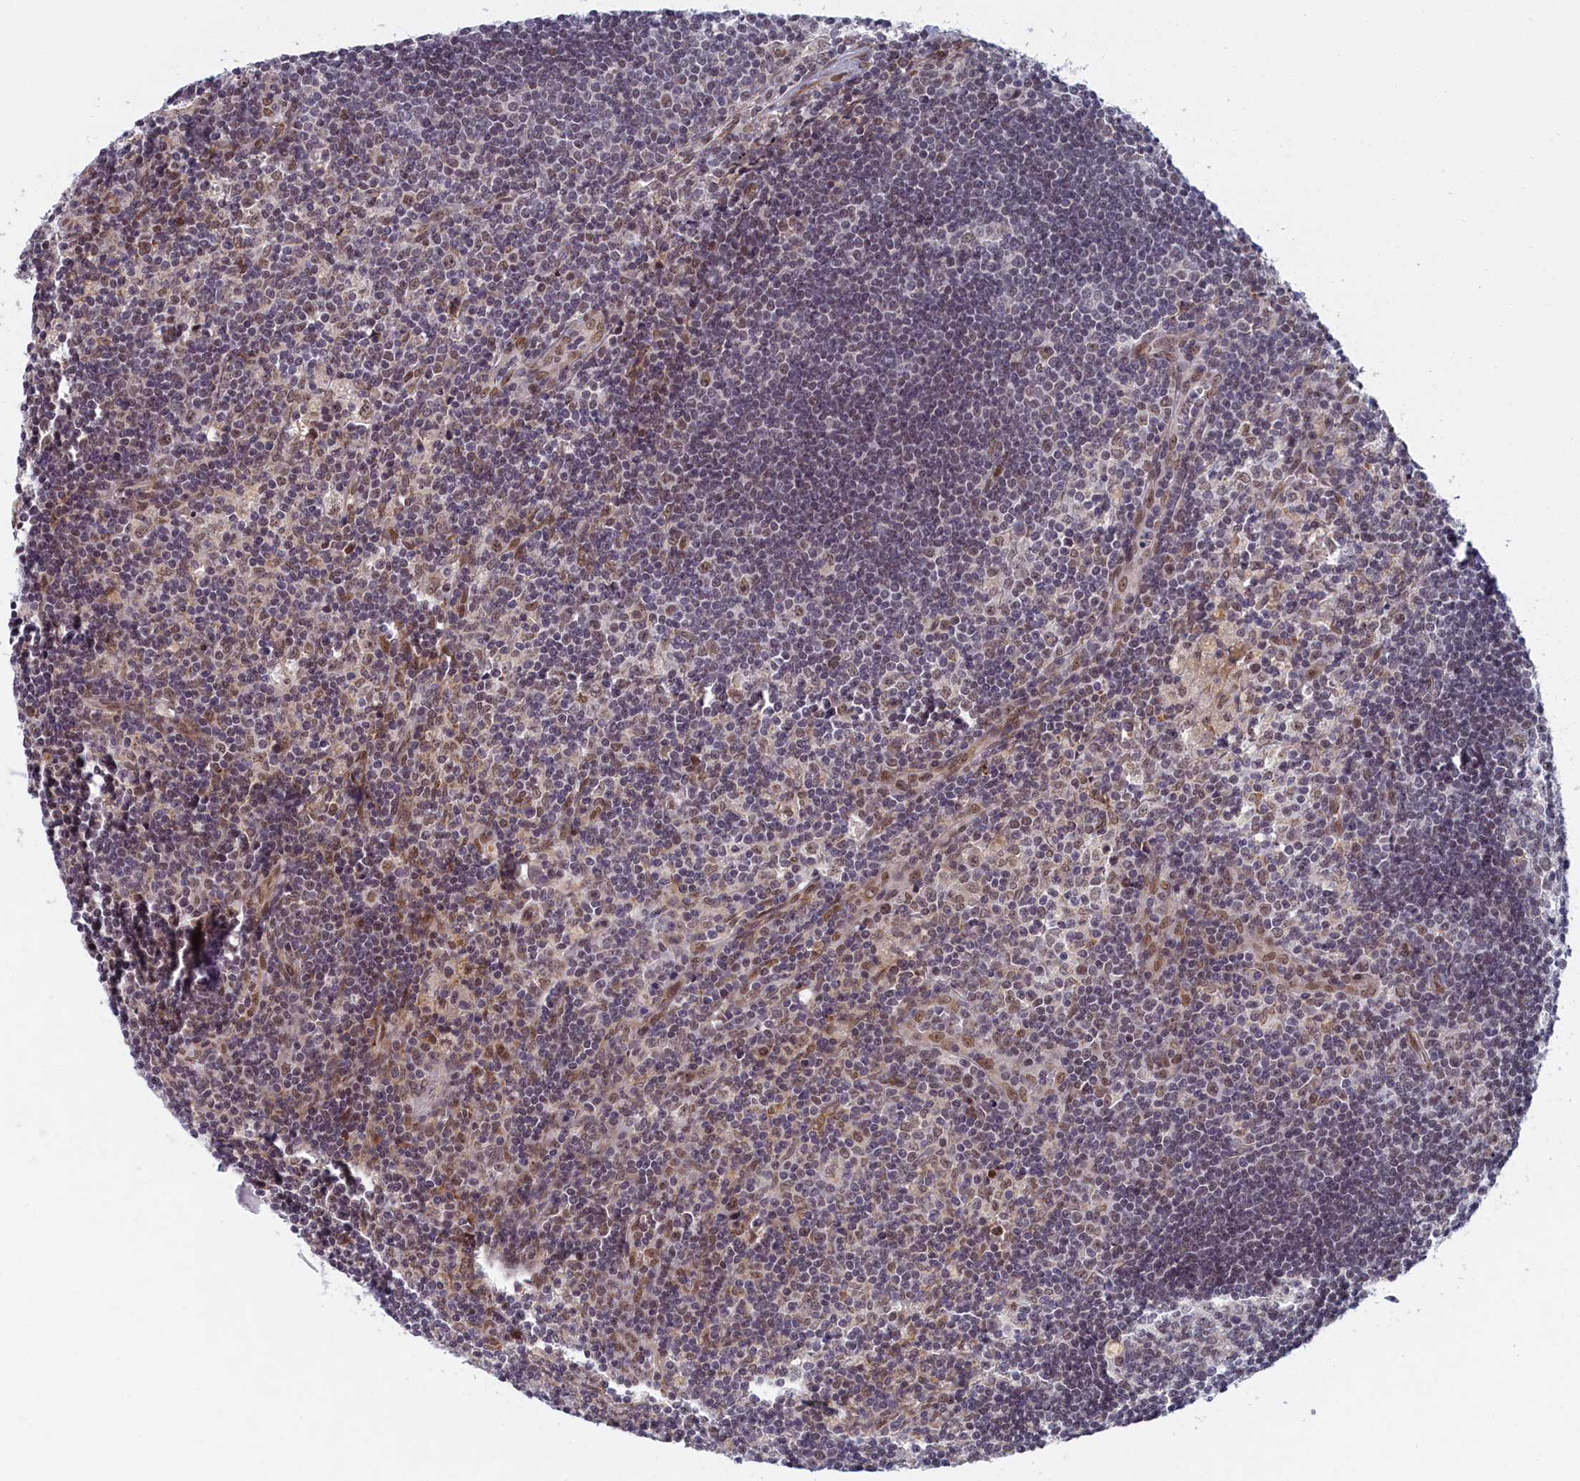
{"staining": {"intensity": "moderate", "quantity": "<25%", "location": "nuclear"}, "tissue": "lymph node", "cell_type": "Germinal center cells", "image_type": "normal", "snomed": [{"axis": "morphology", "description": "Normal tissue, NOS"}, {"axis": "topography", "description": "Lymph node"}], "caption": "Immunohistochemical staining of unremarkable lymph node demonstrates low levels of moderate nuclear staining in approximately <25% of germinal center cells. The staining was performed using DAB (3,3'-diaminobenzidine) to visualize the protein expression in brown, while the nuclei were stained in blue with hematoxylin (Magnification: 20x).", "gene": "DNAJC17", "patient": {"sex": "male", "age": 58}}